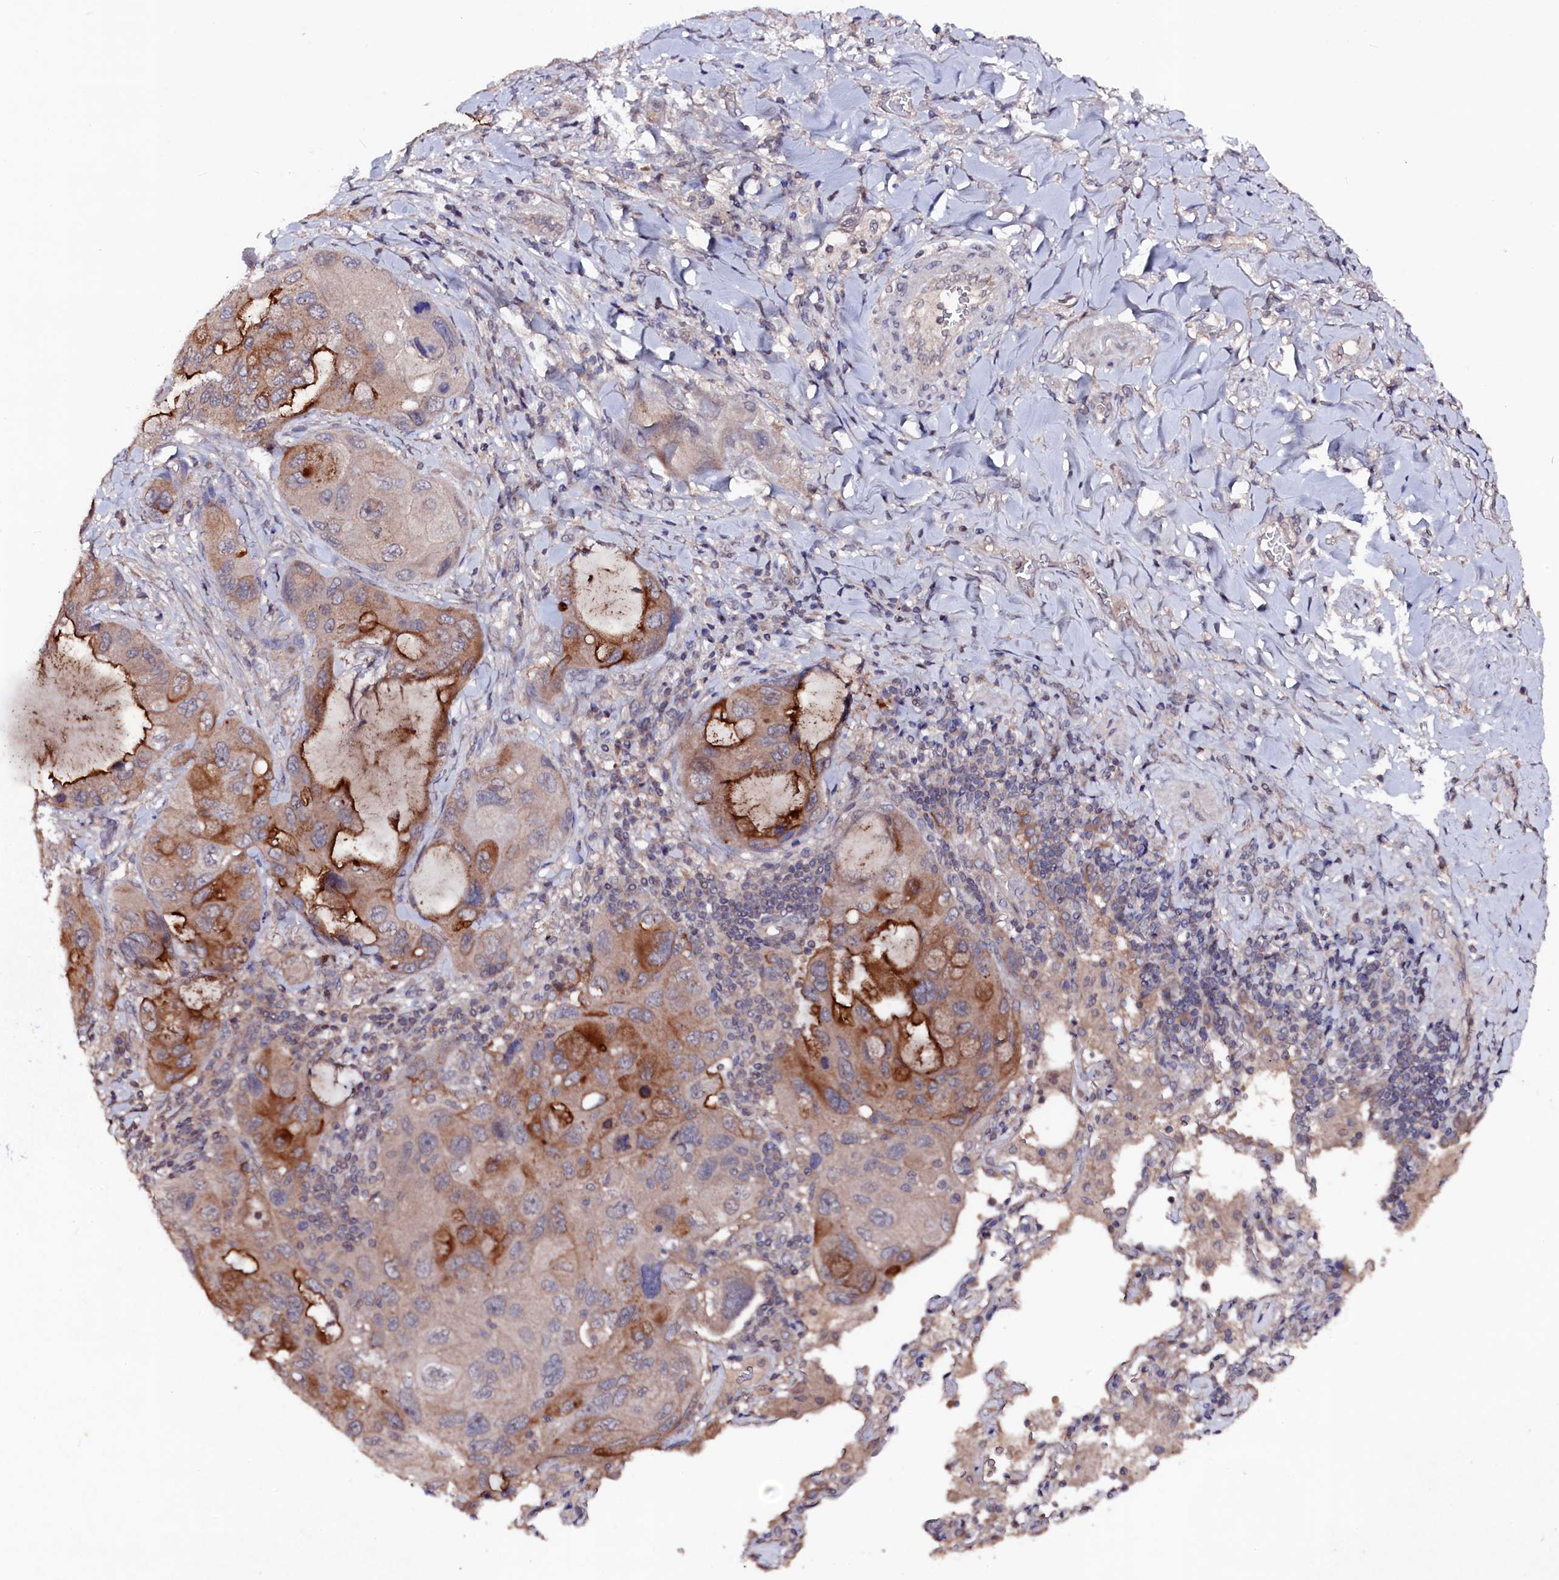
{"staining": {"intensity": "strong", "quantity": "25%-75%", "location": "cytoplasmic/membranous"}, "tissue": "lung cancer", "cell_type": "Tumor cells", "image_type": "cancer", "snomed": [{"axis": "morphology", "description": "Squamous cell carcinoma, NOS"}, {"axis": "topography", "description": "Lung"}], "caption": "Lung squamous cell carcinoma stained with a protein marker demonstrates strong staining in tumor cells.", "gene": "TMC5", "patient": {"sex": "female", "age": 73}}